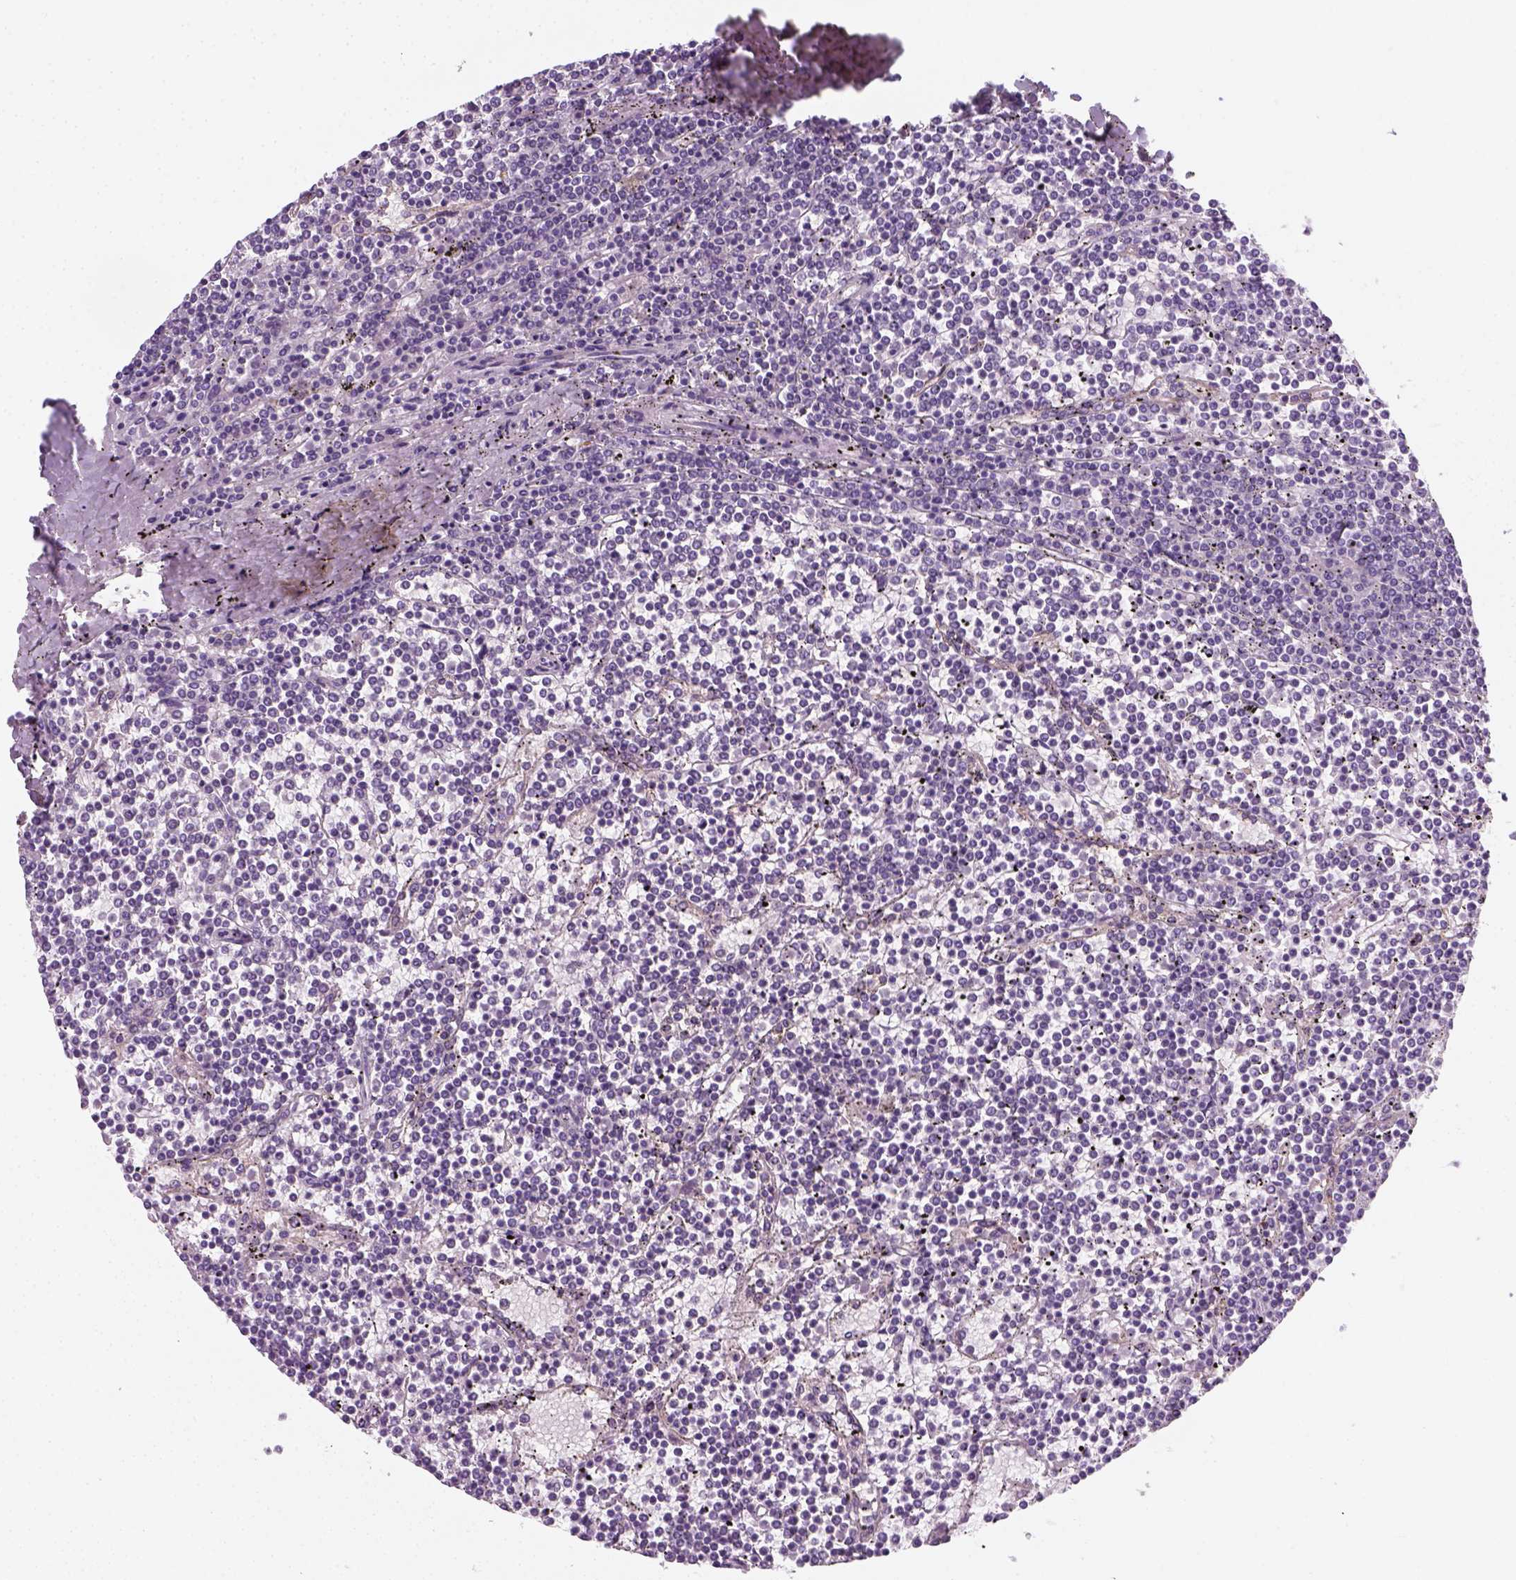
{"staining": {"intensity": "negative", "quantity": "none", "location": "none"}, "tissue": "lymphoma", "cell_type": "Tumor cells", "image_type": "cancer", "snomed": [{"axis": "morphology", "description": "Malignant lymphoma, non-Hodgkin's type, Low grade"}, {"axis": "topography", "description": "Spleen"}], "caption": "The IHC photomicrograph has no significant expression in tumor cells of lymphoma tissue.", "gene": "AQP3", "patient": {"sex": "female", "age": 19}}